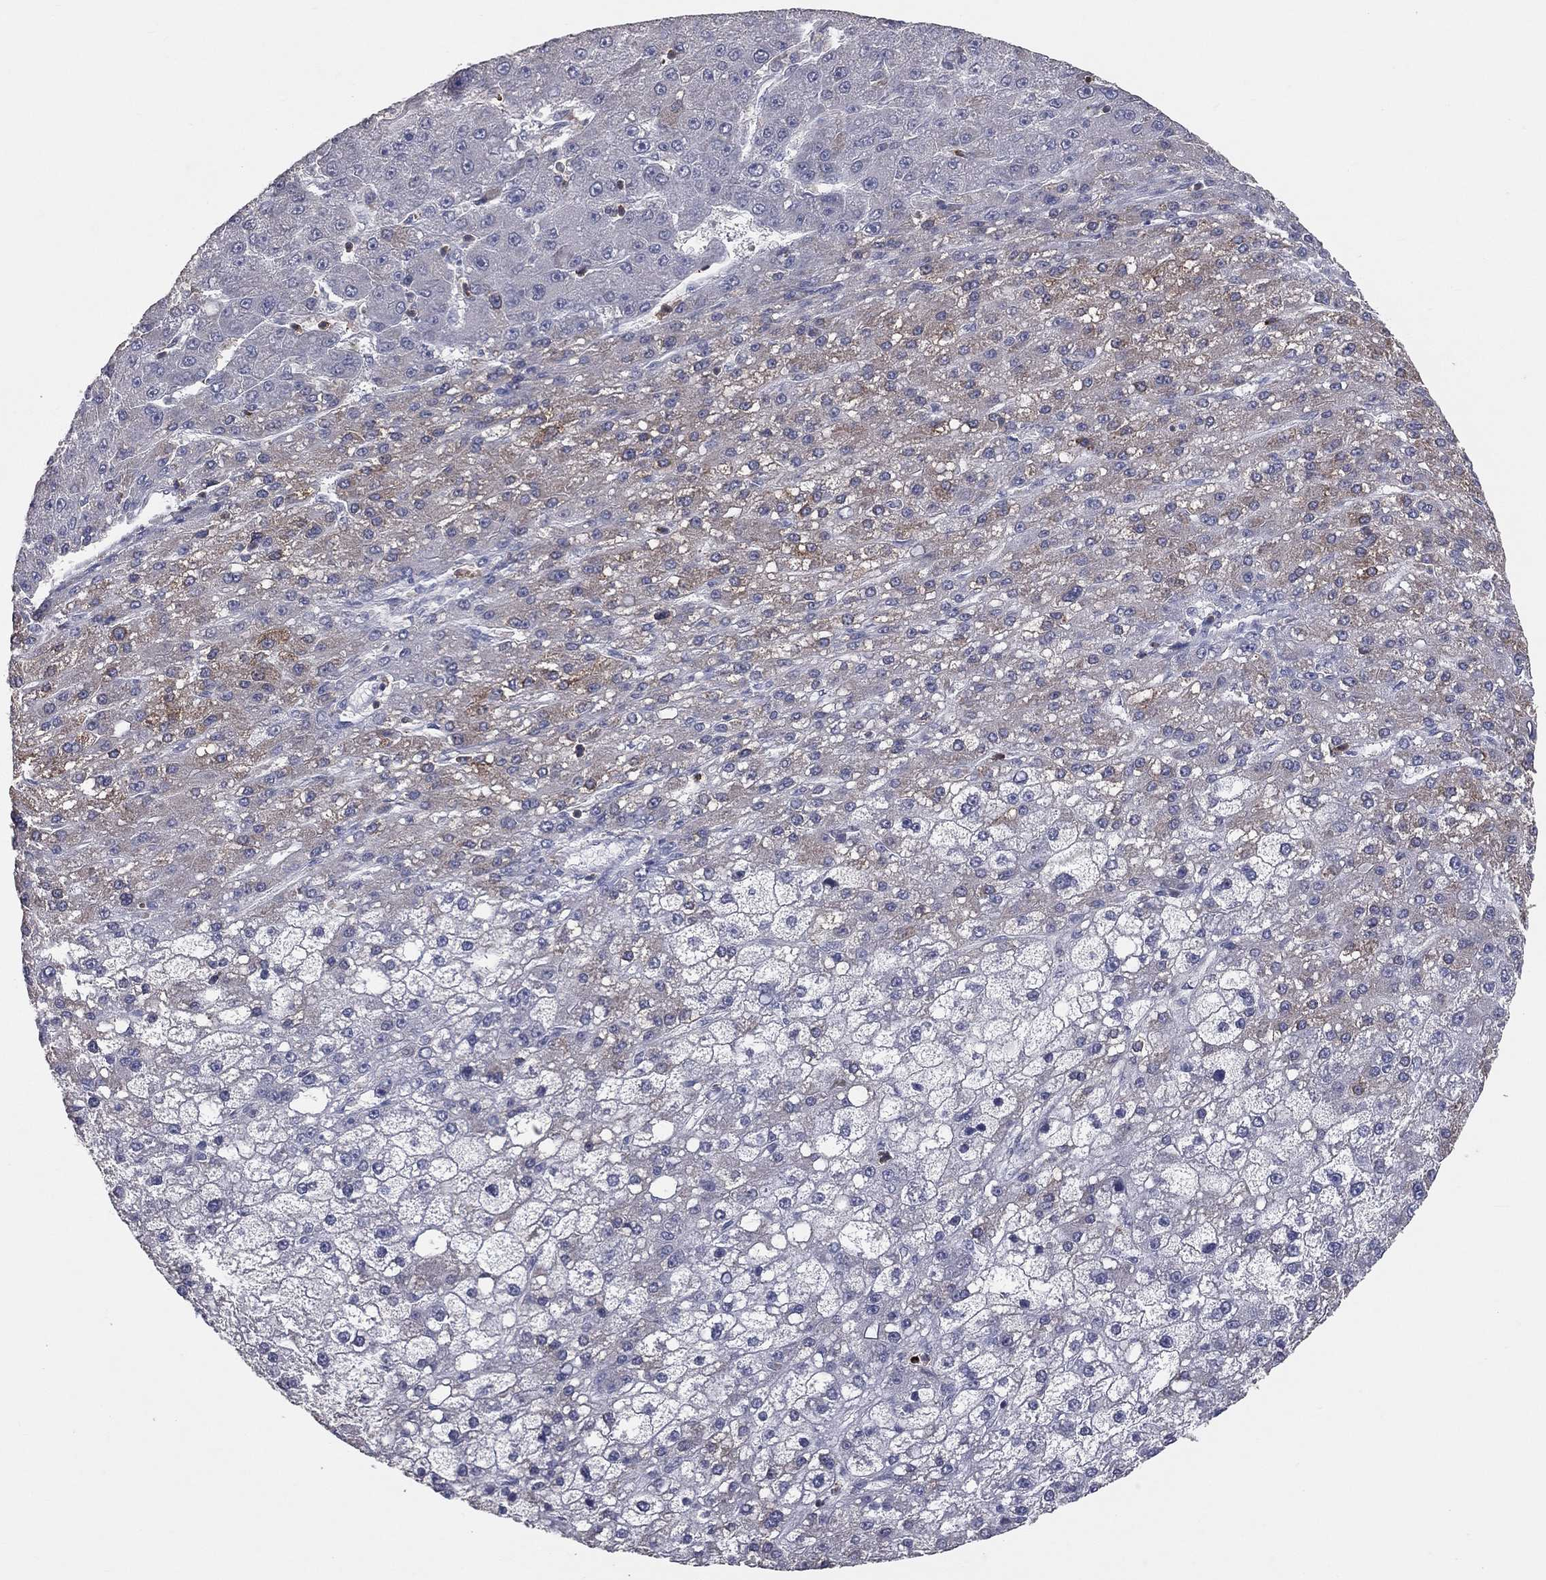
{"staining": {"intensity": "negative", "quantity": "none", "location": "none"}, "tissue": "liver cancer", "cell_type": "Tumor cells", "image_type": "cancer", "snomed": [{"axis": "morphology", "description": "Carcinoma, Hepatocellular, NOS"}, {"axis": "topography", "description": "Liver"}], "caption": "Tumor cells show no significant staining in hepatocellular carcinoma (liver). (DAB IHC visualized using brightfield microscopy, high magnification).", "gene": "PSTPIP1", "patient": {"sex": "male", "age": 67}}